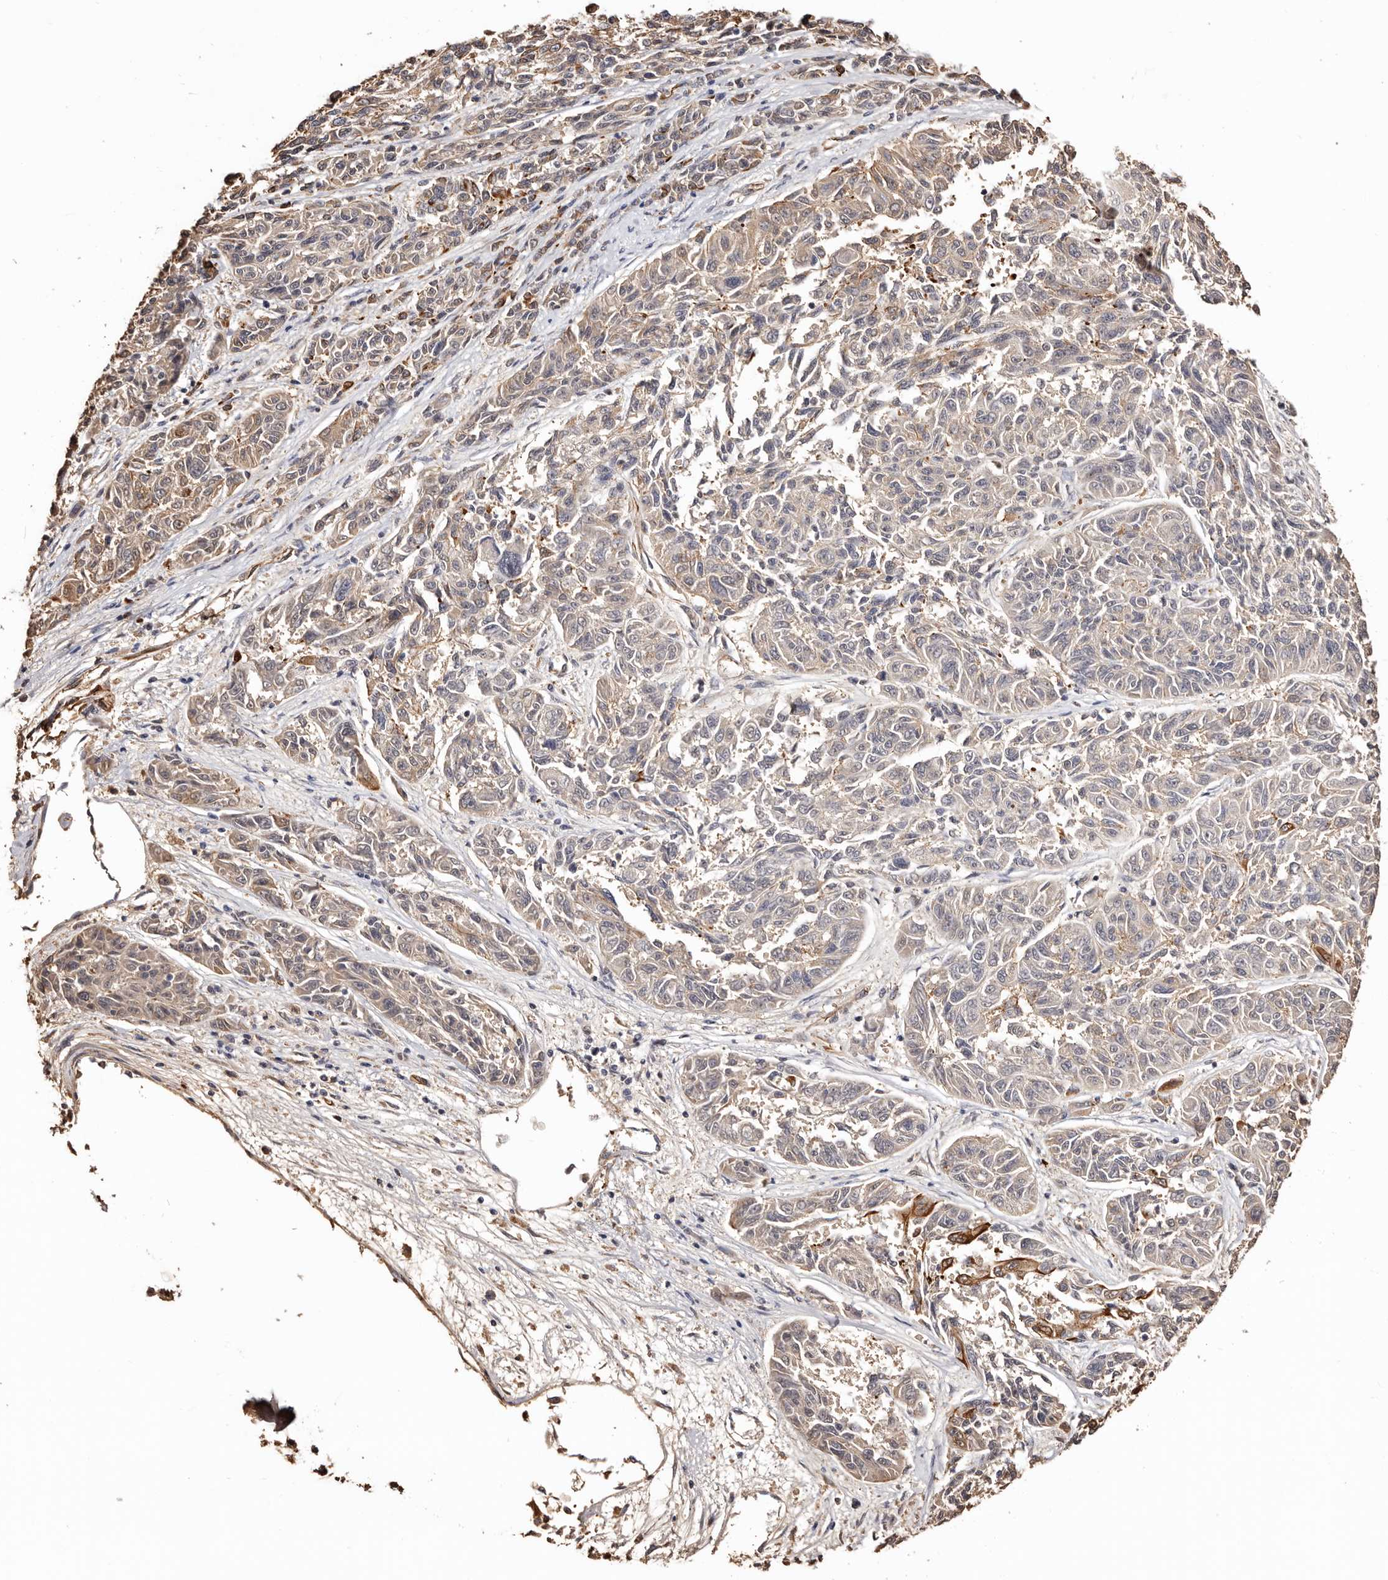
{"staining": {"intensity": "moderate", "quantity": "<25%", "location": "cytoplasmic/membranous"}, "tissue": "melanoma", "cell_type": "Tumor cells", "image_type": "cancer", "snomed": [{"axis": "morphology", "description": "Malignant melanoma, NOS"}, {"axis": "topography", "description": "Skin"}], "caption": "IHC photomicrograph of melanoma stained for a protein (brown), which exhibits low levels of moderate cytoplasmic/membranous staining in about <25% of tumor cells.", "gene": "ZNF557", "patient": {"sex": "male", "age": 53}}